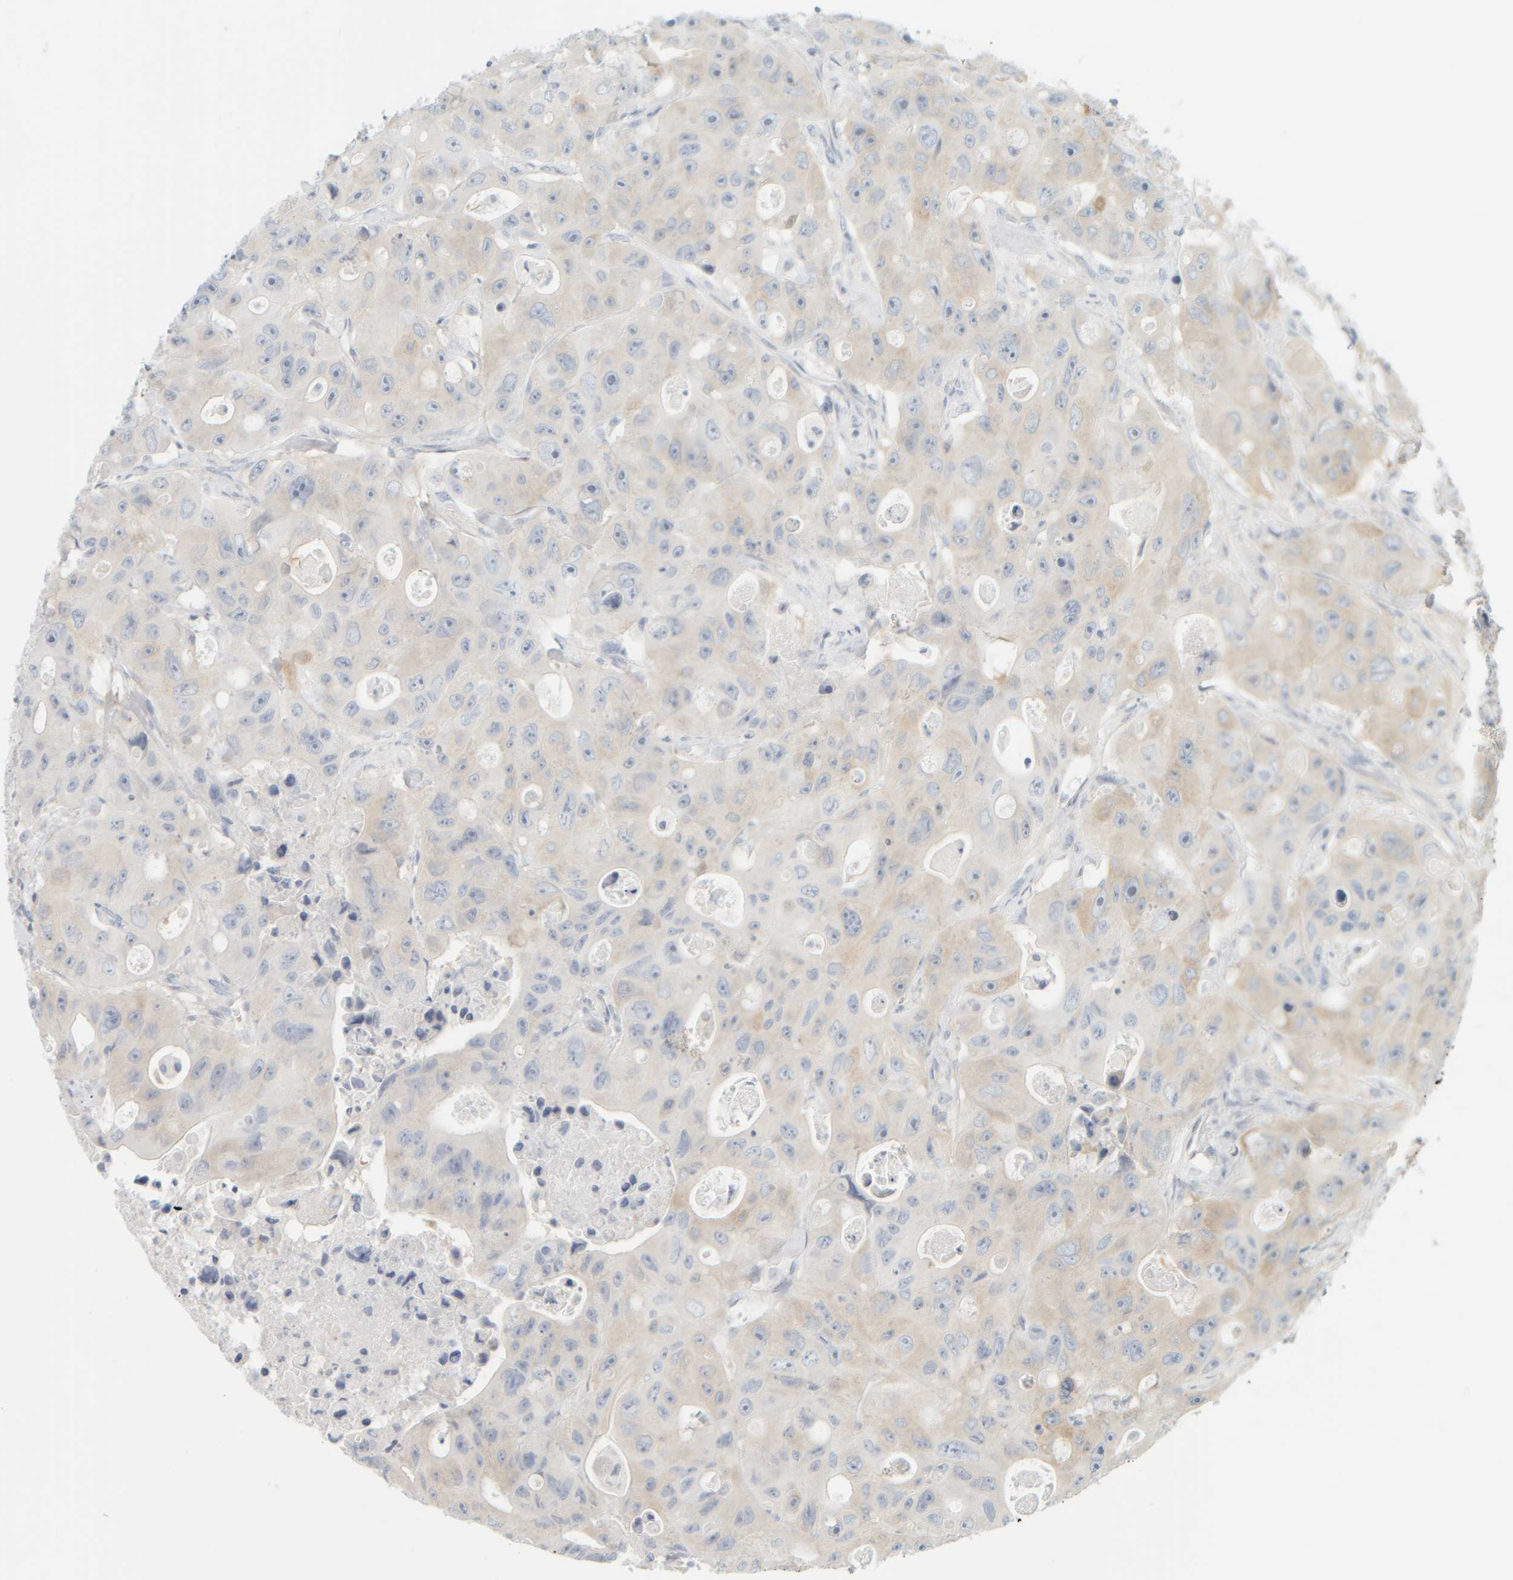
{"staining": {"intensity": "weak", "quantity": "25%-75%", "location": "cytoplasmic/membranous"}, "tissue": "colorectal cancer", "cell_type": "Tumor cells", "image_type": "cancer", "snomed": [{"axis": "morphology", "description": "Adenocarcinoma, NOS"}, {"axis": "topography", "description": "Colon"}], "caption": "A brown stain shows weak cytoplasmic/membranous expression of a protein in colorectal adenocarcinoma tumor cells.", "gene": "PTGES3L-AARSD1", "patient": {"sex": "female", "age": 46}}